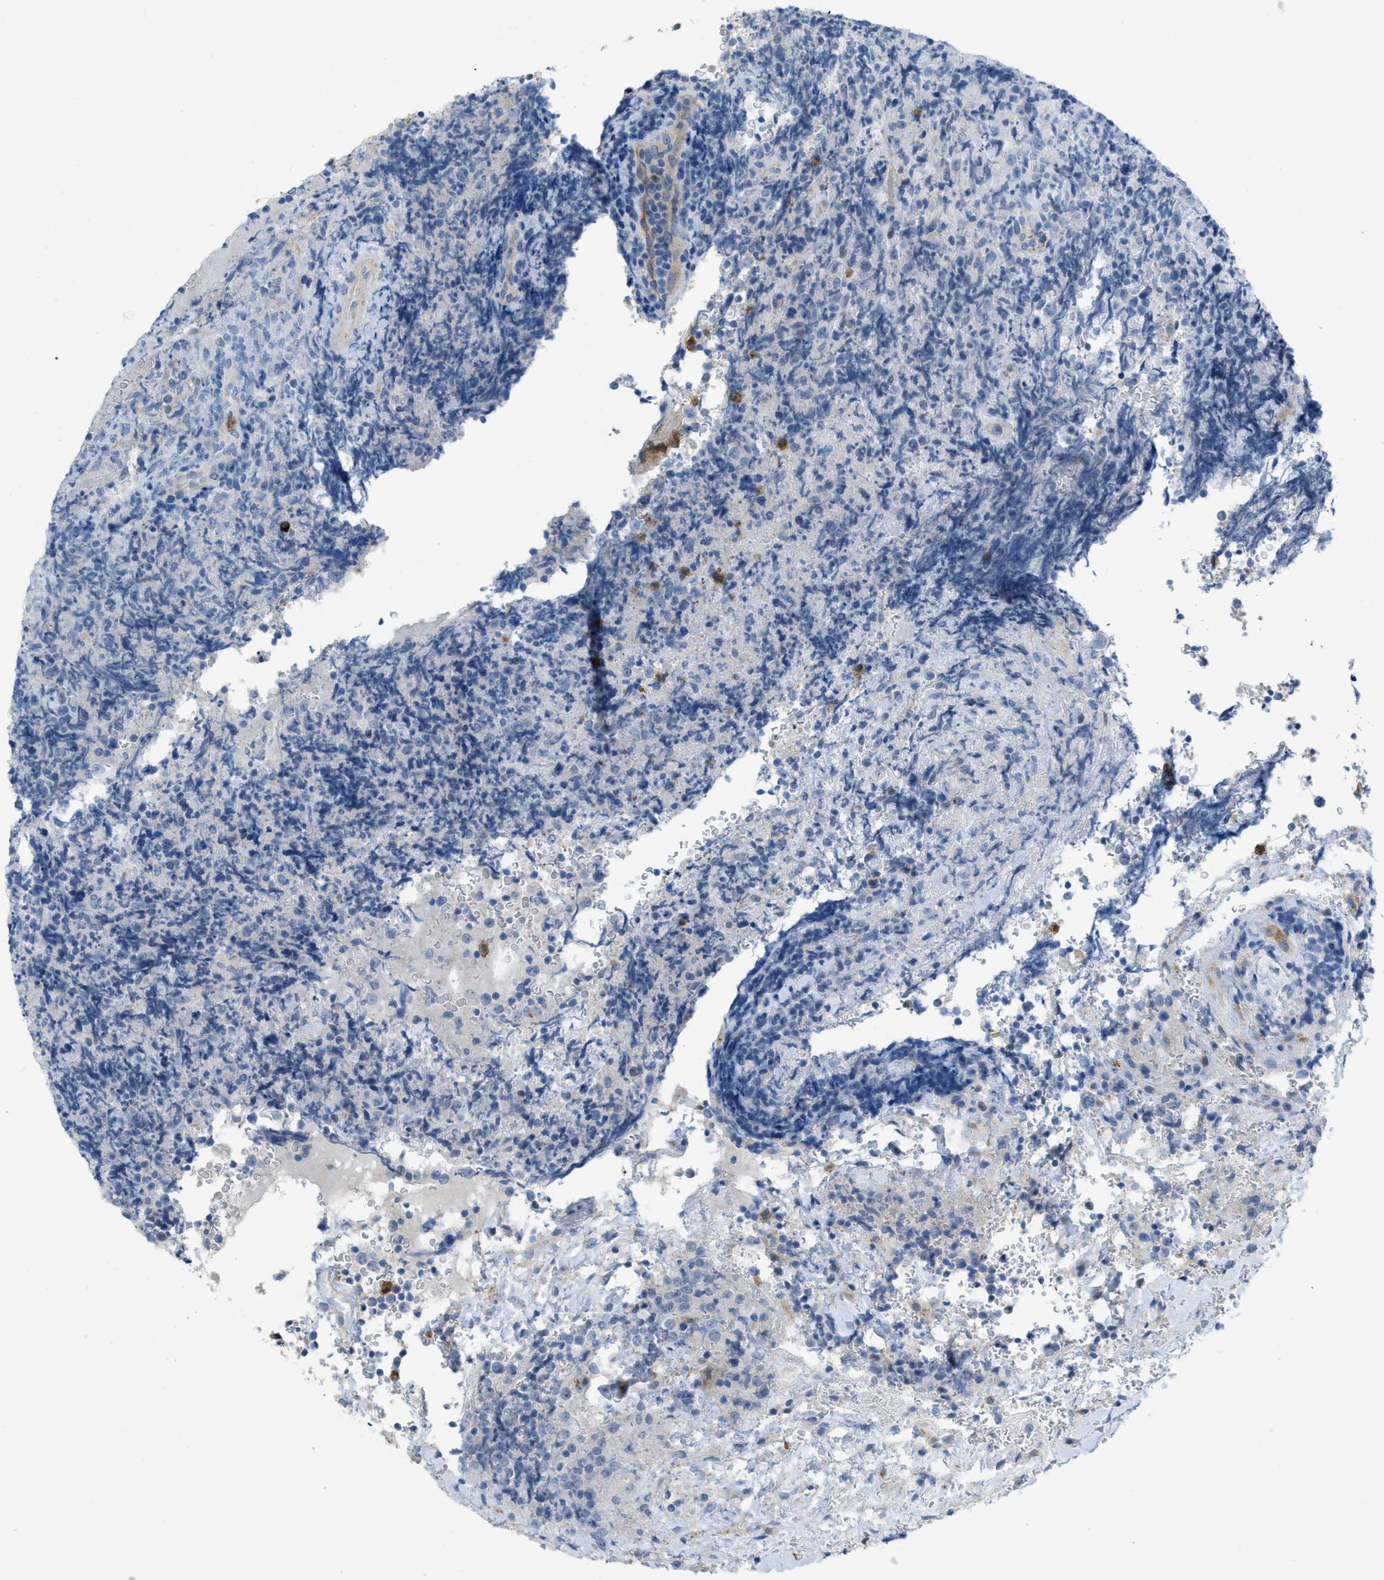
{"staining": {"intensity": "negative", "quantity": "none", "location": "none"}, "tissue": "lymphoma", "cell_type": "Tumor cells", "image_type": "cancer", "snomed": [{"axis": "morphology", "description": "Malignant lymphoma, non-Hodgkin's type, High grade"}, {"axis": "topography", "description": "Tonsil"}], "caption": "Lymphoma was stained to show a protein in brown. There is no significant positivity in tumor cells.", "gene": "CRB3", "patient": {"sex": "female", "age": 36}}